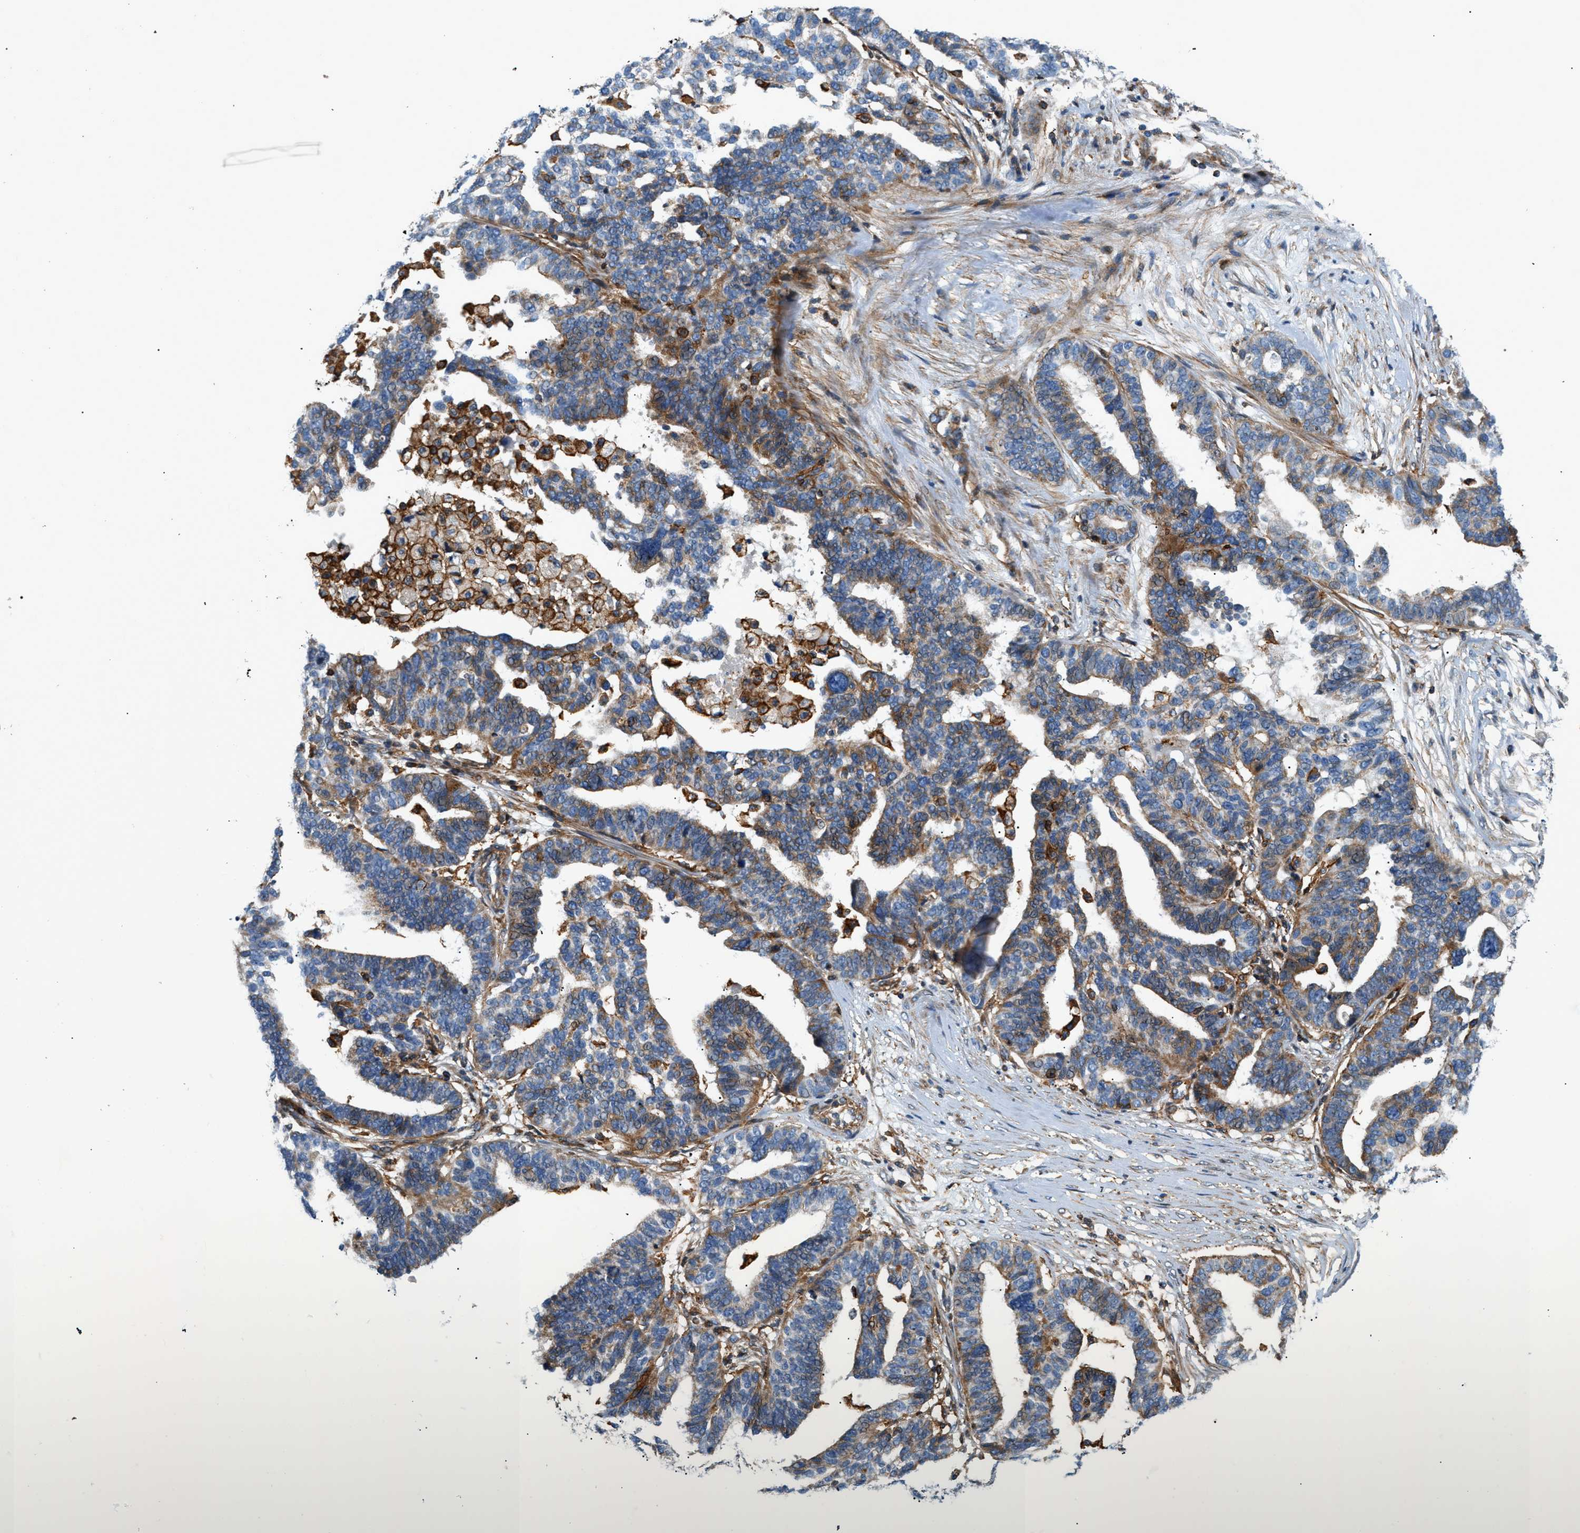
{"staining": {"intensity": "moderate", "quantity": "25%-75%", "location": "cytoplasmic/membranous"}, "tissue": "ovarian cancer", "cell_type": "Tumor cells", "image_type": "cancer", "snomed": [{"axis": "morphology", "description": "Cystadenocarcinoma, serous, NOS"}, {"axis": "topography", "description": "Ovary"}], "caption": "Tumor cells demonstrate medium levels of moderate cytoplasmic/membranous staining in about 25%-75% of cells in human ovarian cancer.", "gene": "DHODH", "patient": {"sex": "female", "age": 59}}